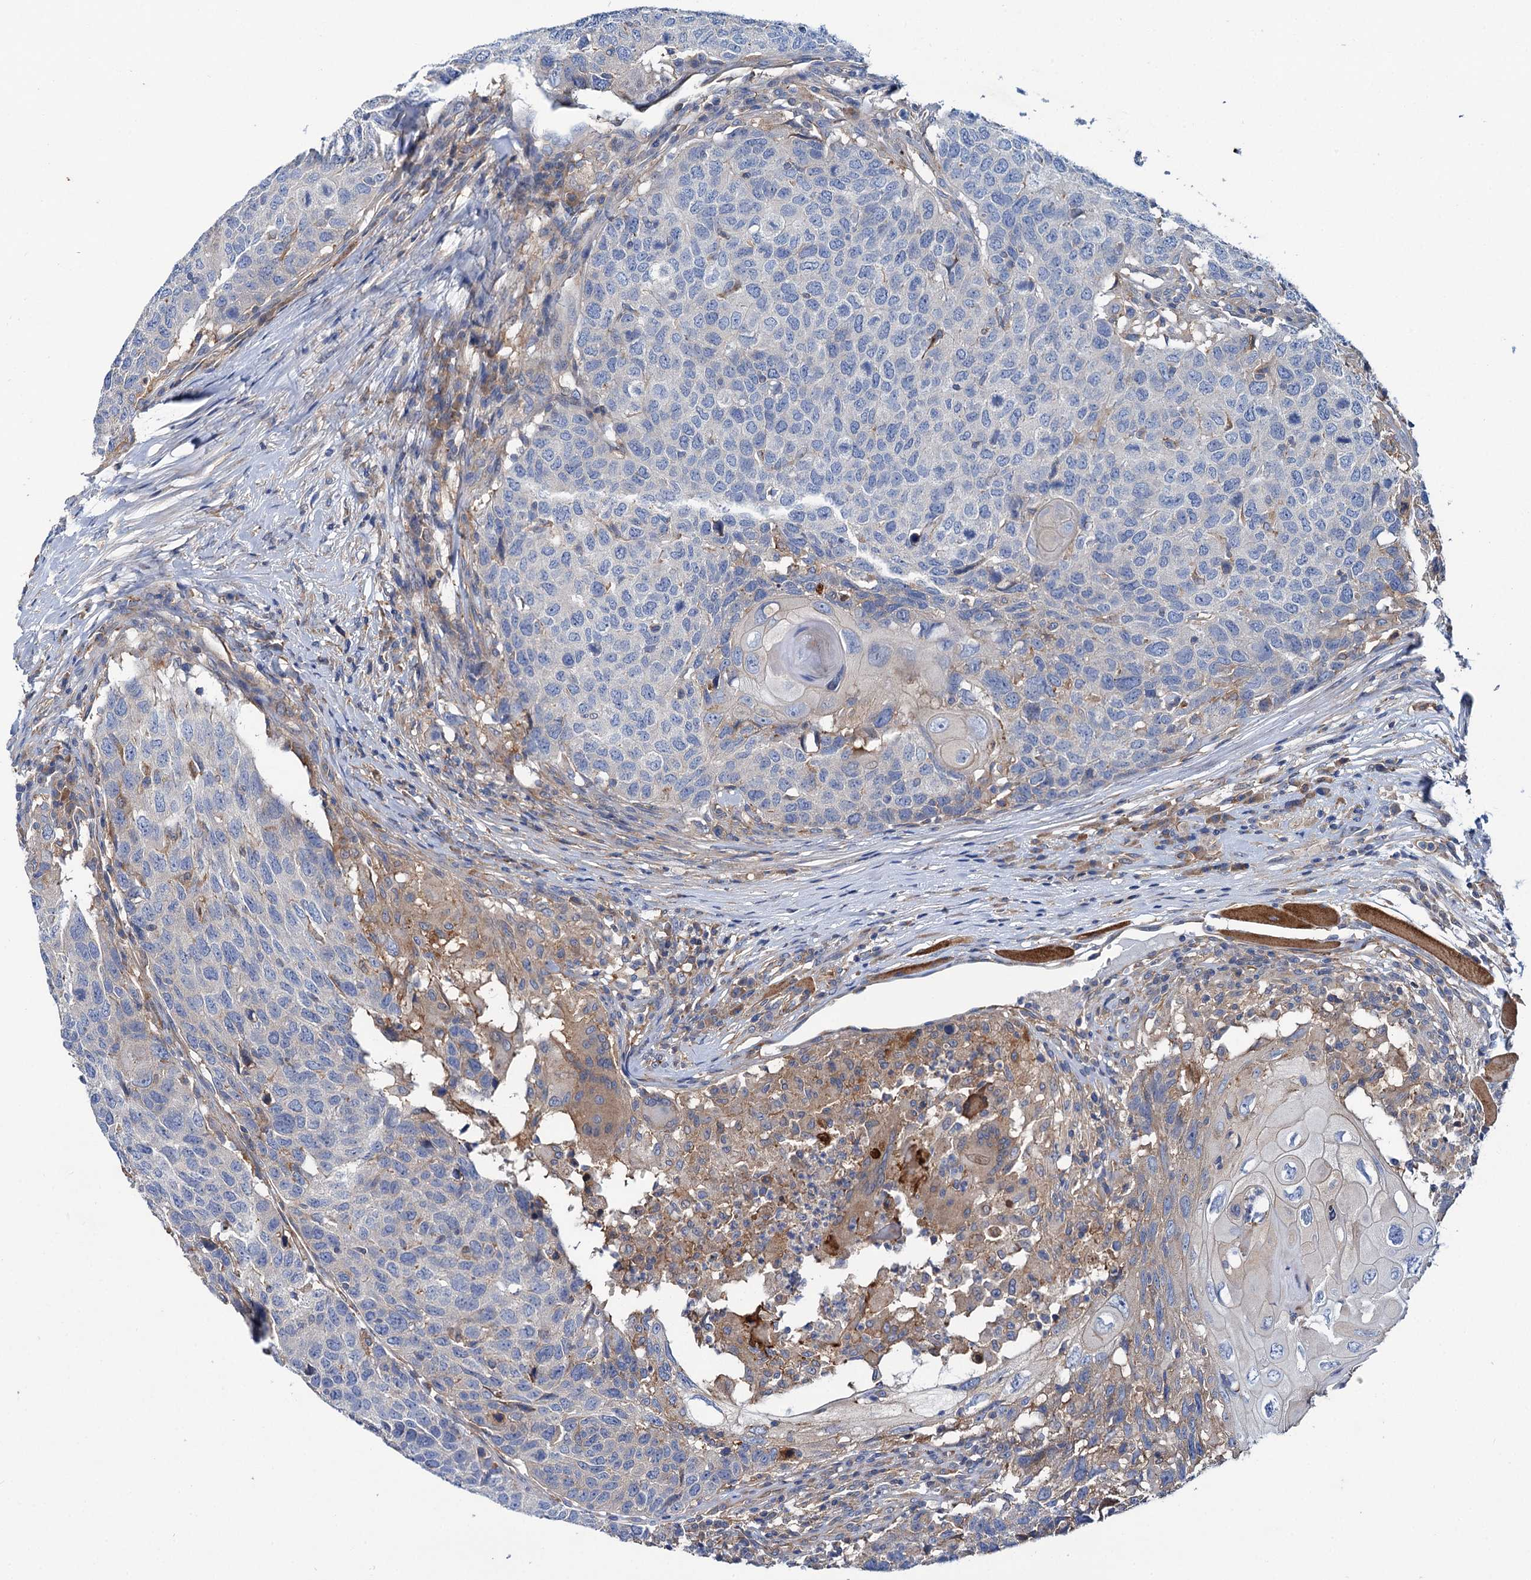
{"staining": {"intensity": "negative", "quantity": "none", "location": "none"}, "tissue": "head and neck cancer", "cell_type": "Tumor cells", "image_type": "cancer", "snomed": [{"axis": "morphology", "description": "Squamous cell carcinoma, NOS"}, {"axis": "topography", "description": "Head-Neck"}], "caption": "Tumor cells are negative for protein expression in human head and neck squamous cell carcinoma. (Immunohistochemistry, brightfield microscopy, high magnification).", "gene": "TRIM55", "patient": {"sex": "male", "age": 66}}